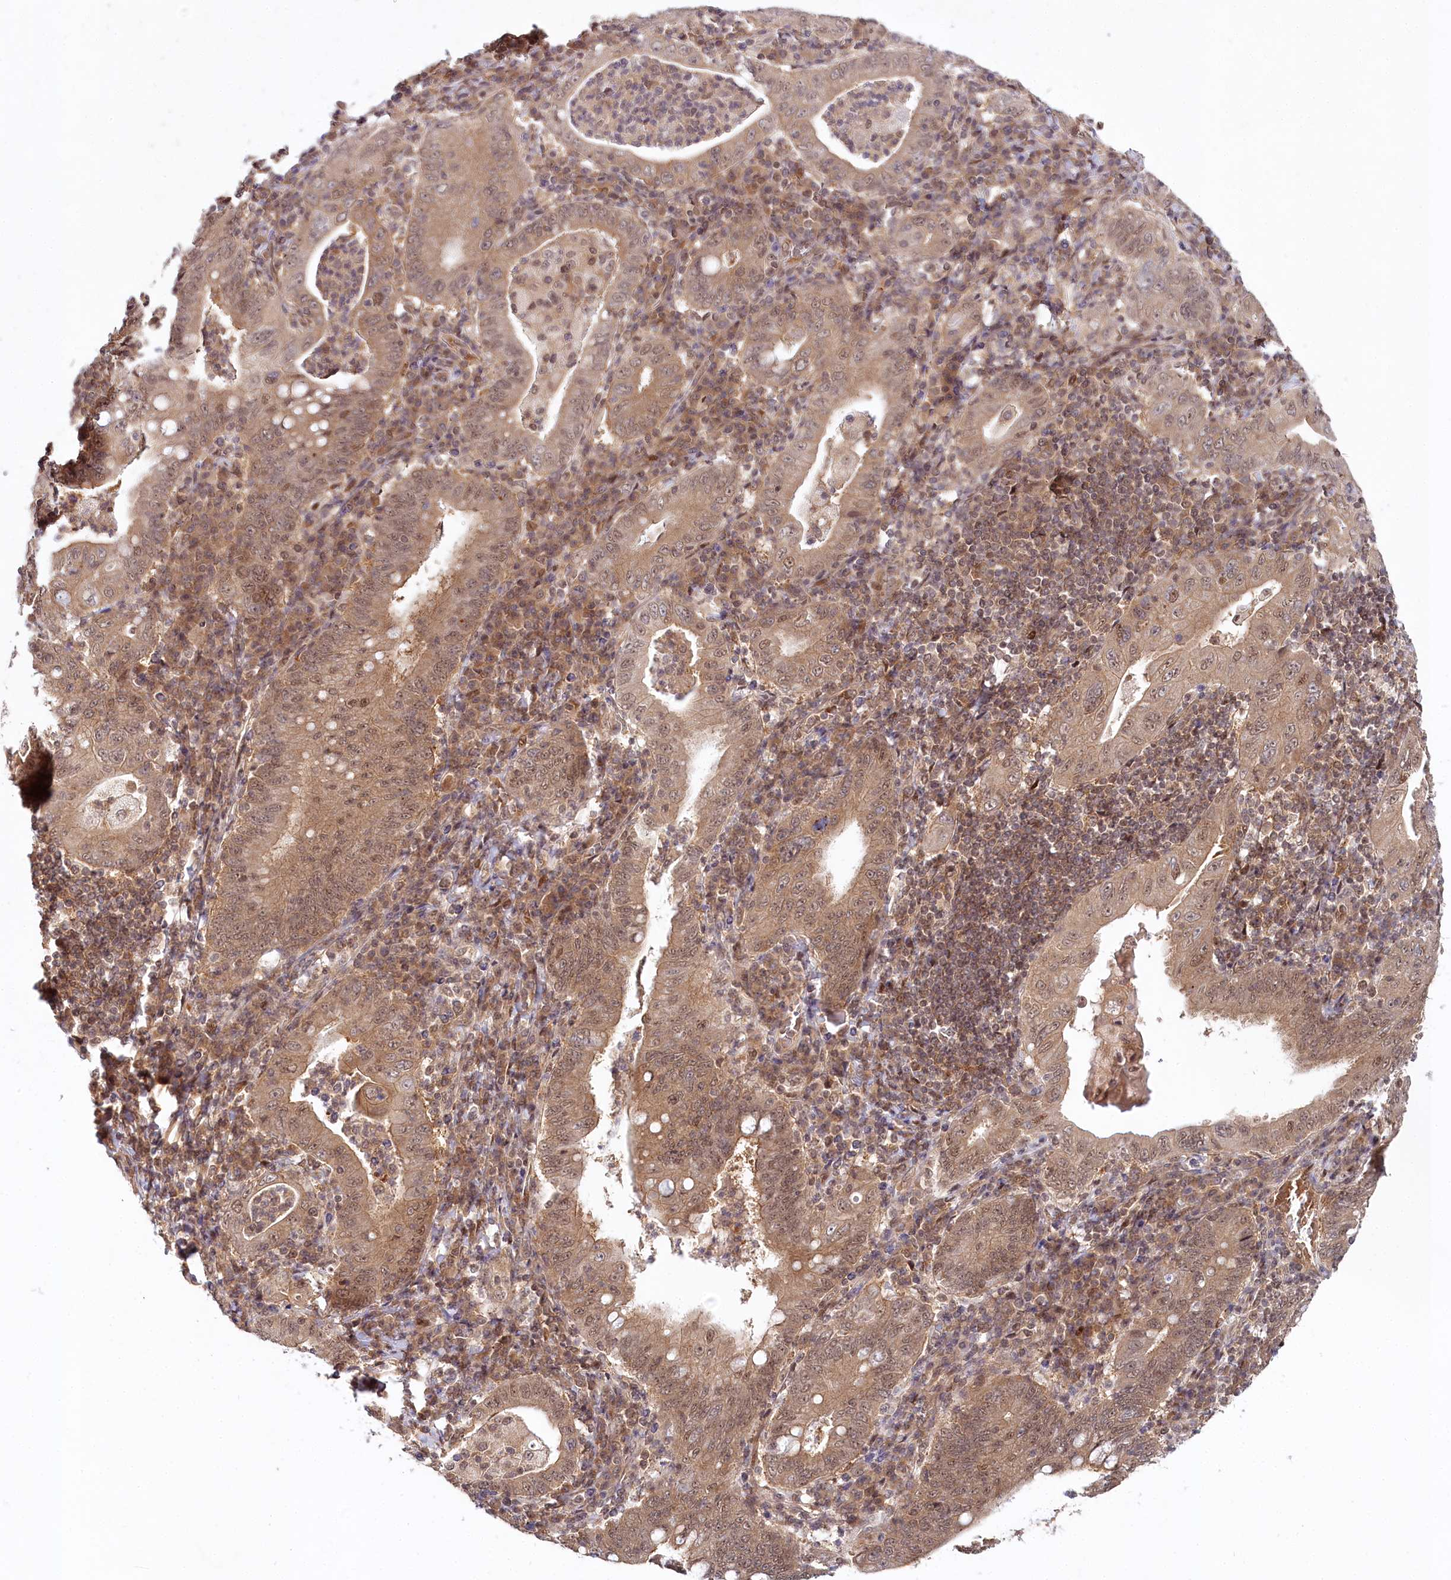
{"staining": {"intensity": "moderate", "quantity": ">75%", "location": "cytoplasmic/membranous,nuclear"}, "tissue": "stomach cancer", "cell_type": "Tumor cells", "image_type": "cancer", "snomed": [{"axis": "morphology", "description": "Normal tissue, NOS"}, {"axis": "morphology", "description": "Adenocarcinoma, NOS"}, {"axis": "topography", "description": "Esophagus"}, {"axis": "topography", "description": "Stomach, upper"}, {"axis": "topography", "description": "Peripheral nerve tissue"}], "caption": "DAB immunohistochemical staining of adenocarcinoma (stomach) reveals moderate cytoplasmic/membranous and nuclear protein expression in about >75% of tumor cells.", "gene": "CCDC65", "patient": {"sex": "male", "age": 62}}